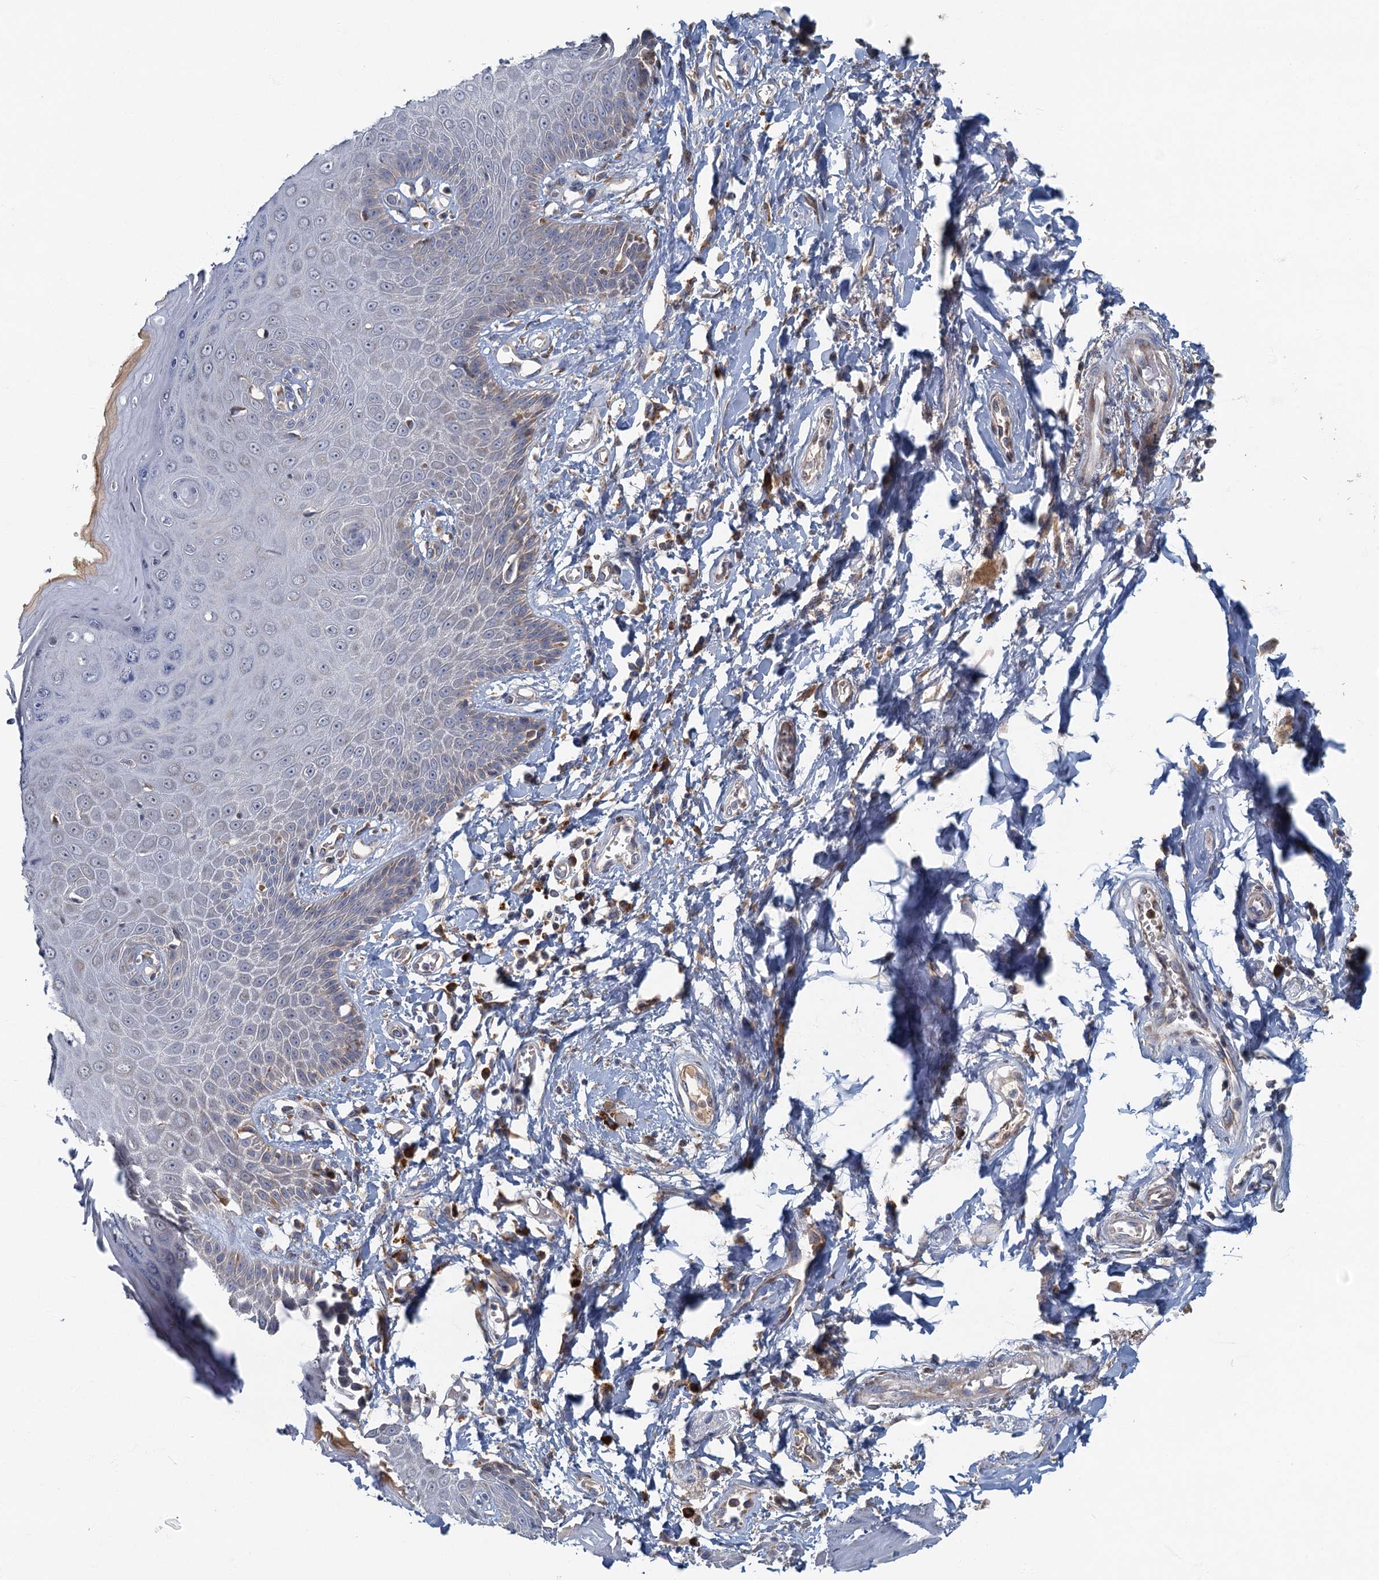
{"staining": {"intensity": "weak", "quantity": "<25%", "location": "cytoplasmic/membranous"}, "tissue": "skin", "cell_type": "Epidermal cells", "image_type": "normal", "snomed": [{"axis": "morphology", "description": "Normal tissue, NOS"}, {"axis": "topography", "description": "Anal"}], "caption": "IHC of benign human skin reveals no expression in epidermal cells.", "gene": "SPDYC", "patient": {"sex": "male", "age": 78}}